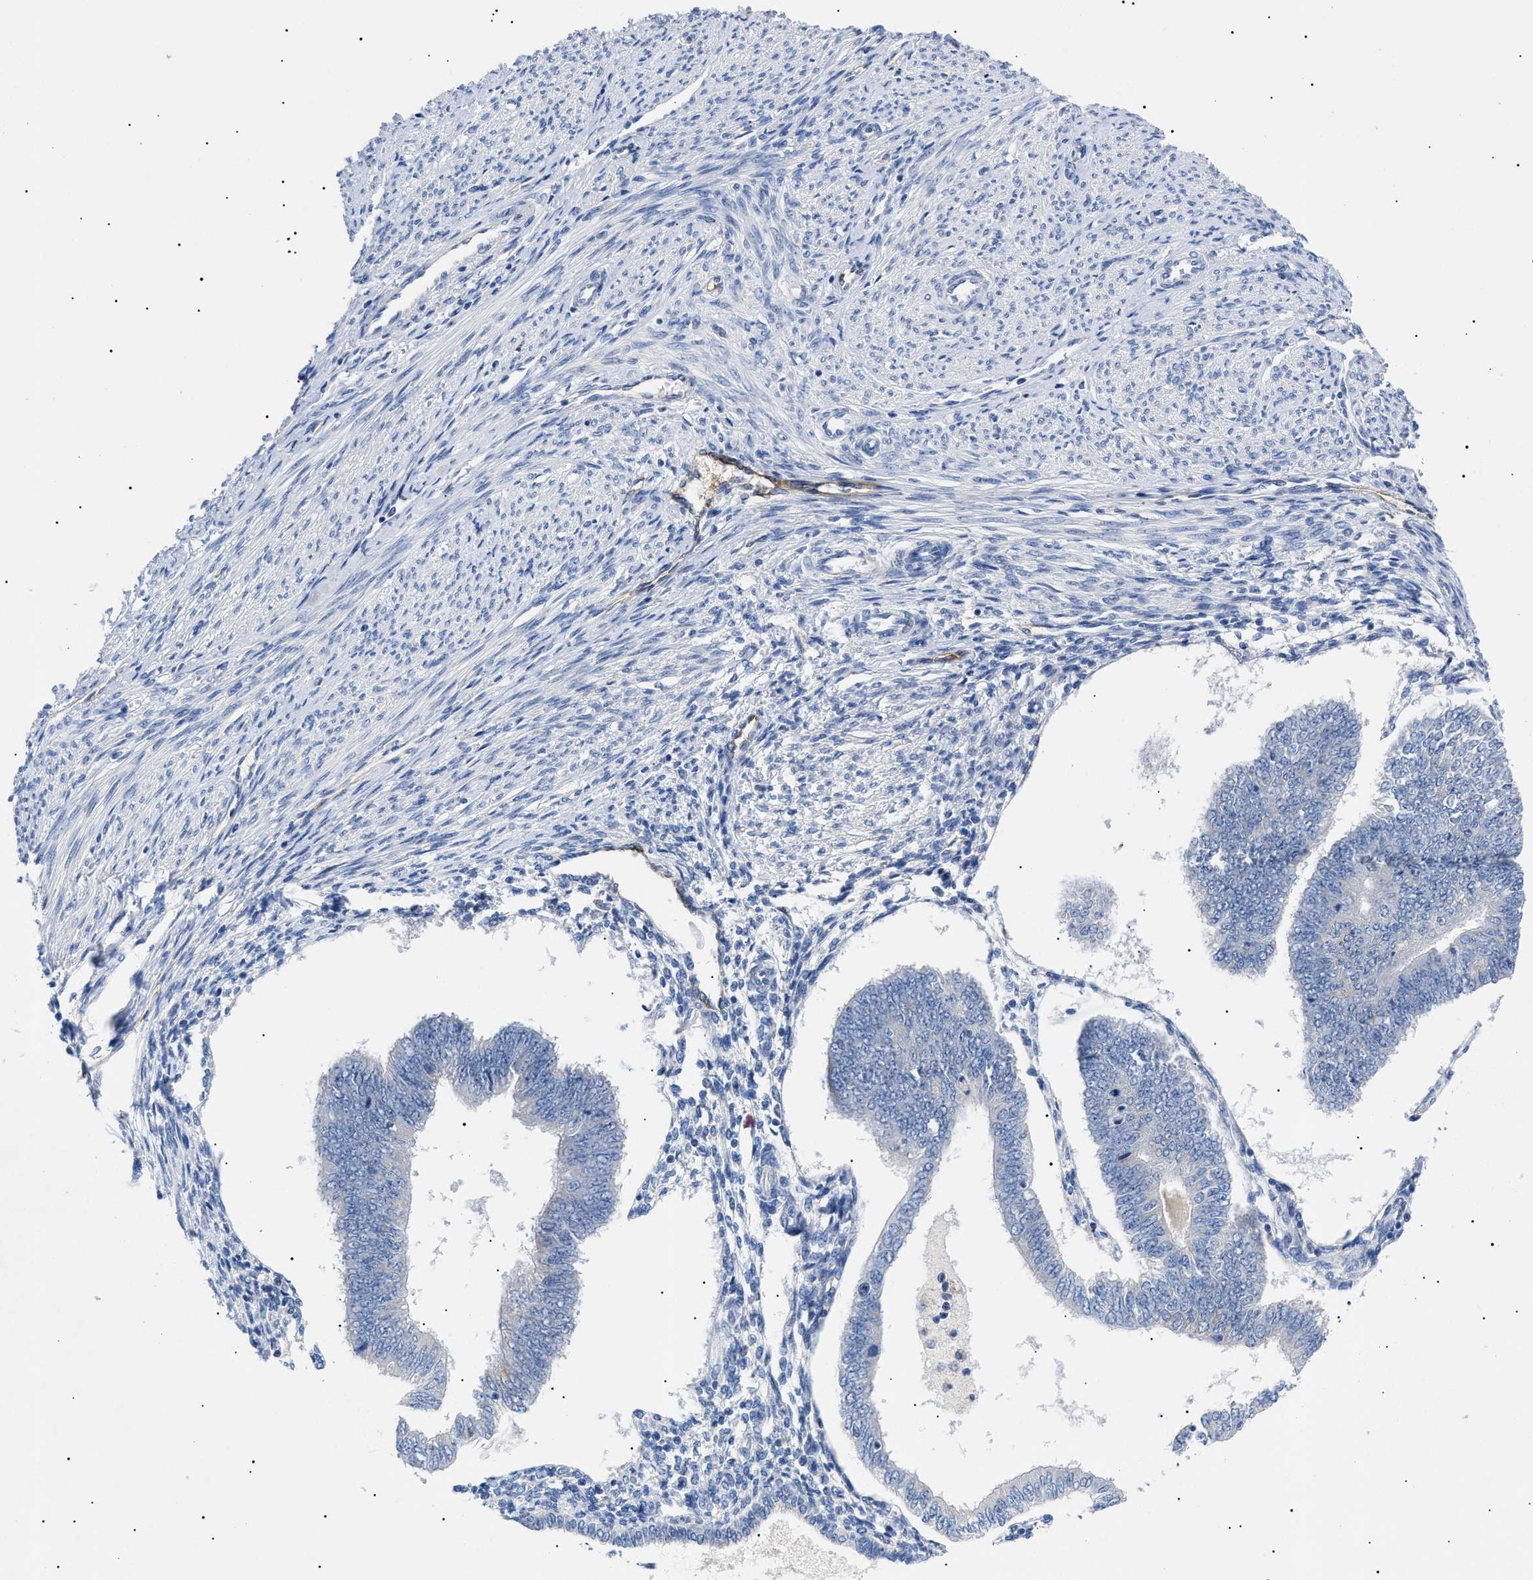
{"staining": {"intensity": "negative", "quantity": "none", "location": "none"}, "tissue": "endometrial cancer", "cell_type": "Tumor cells", "image_type": "cancer", "snomed": [{"axis": "morphology", "description": "Adenocarcinoma, NOS"}, {"axis": "topography", "description": "Endometrium"}], "caption": "There is no significant expression in tumor cells of endometrial adenocarcinoma. (Brightfield microscopy of DAB (3,3'-diaminobenzidine) IHC at high magnification).", "gene": "ACKR1", "patient": {"sex": "female", "age": 58}}